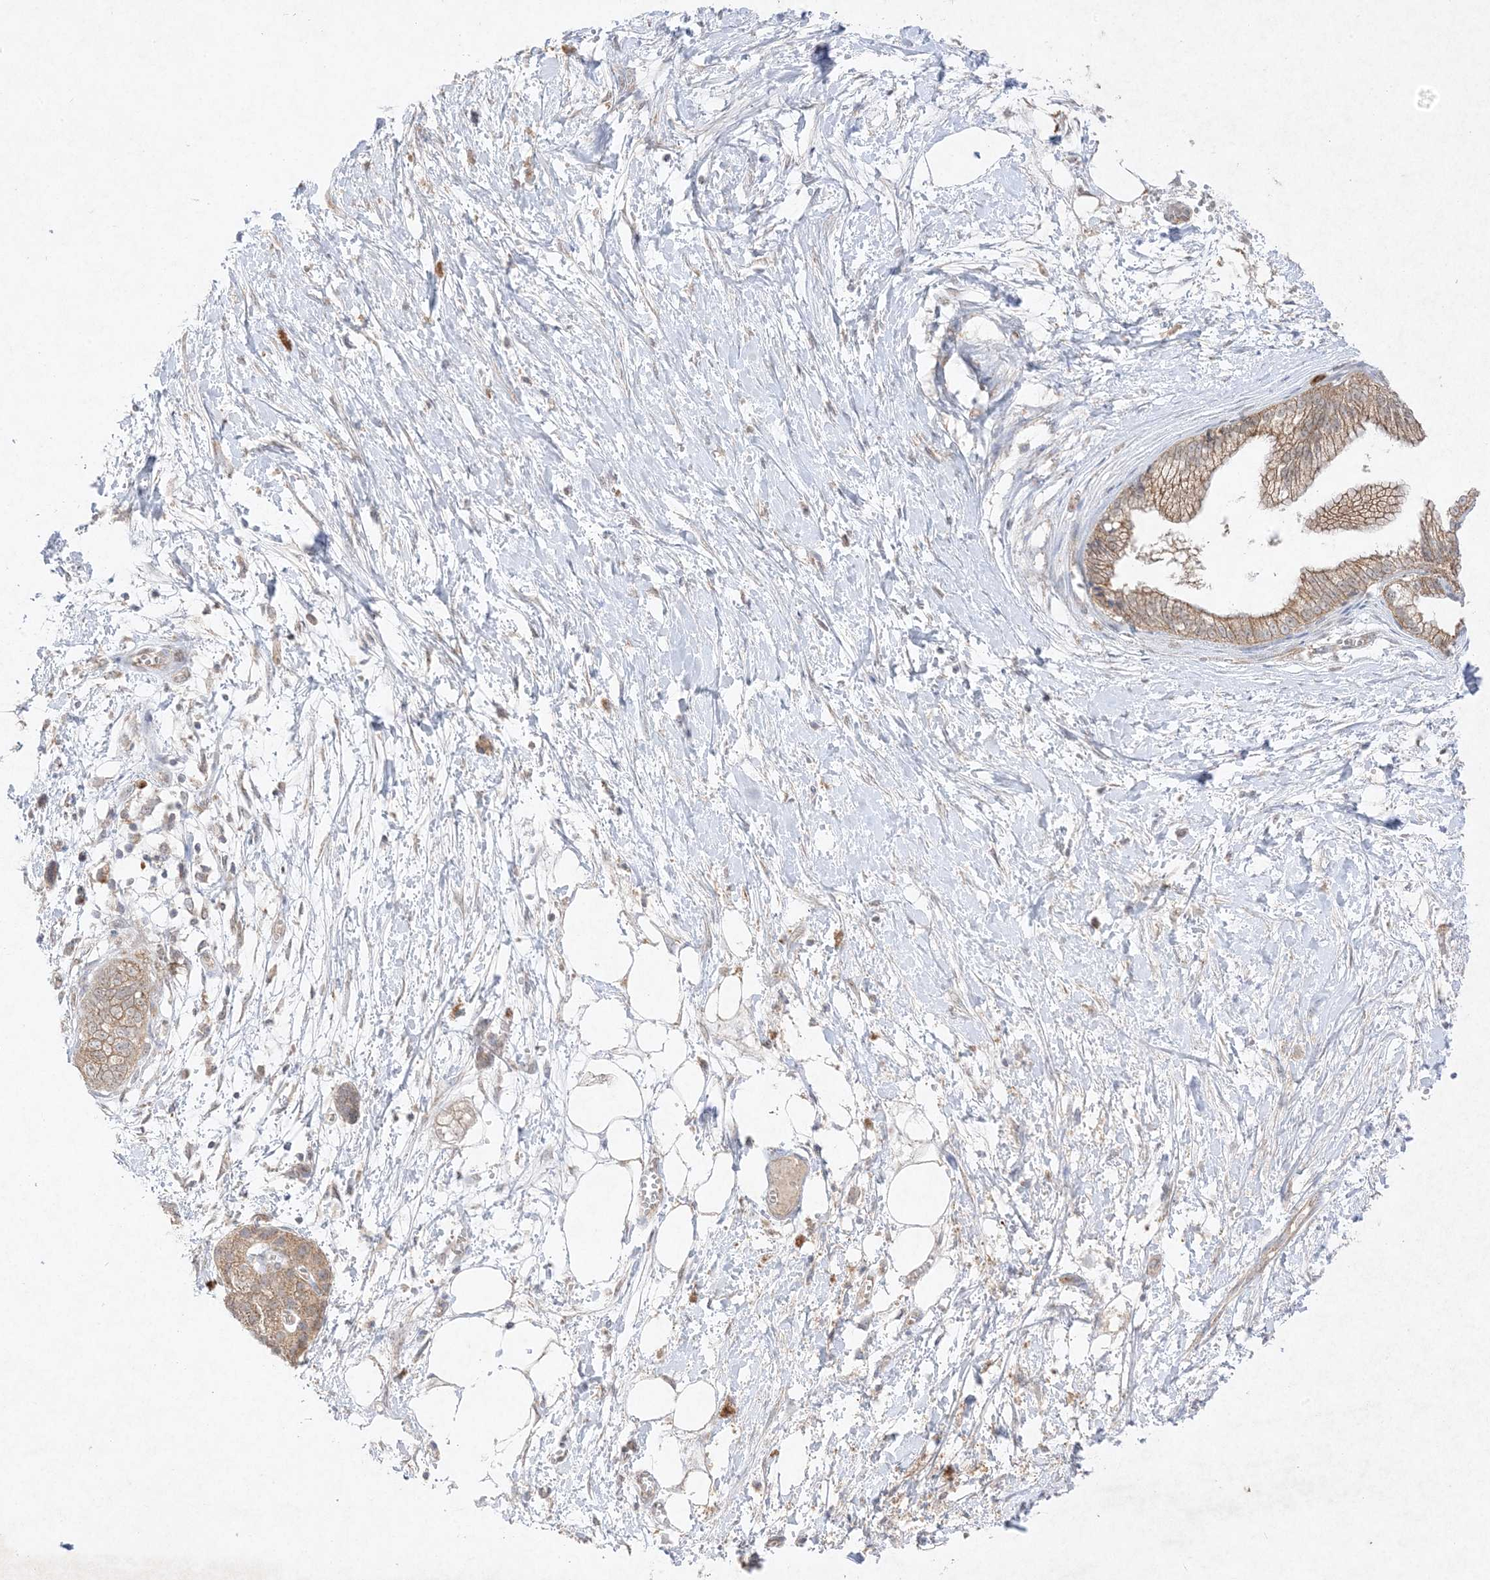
{"staining": {"intensity": "moderate", "quantity": ">75%", "location": "cytoplasmic/membranous"}, "tissue": "pancreatic cancer", "cell_type": "Tumor cells", "image_type": "cancer", "snomed": [{"axis": "morphology", "description": "Adenocarcinoma, NOS"}, {"axis": "topography", "description": "Pancreas"}], "caption": "Moderate cytoplasmic/membranous protein positivity is identified in approximately >75% of tumor cells in adenocarcinoma (pancreatic). Using DAB (3,3'-diaminobenzidine) (brown) and hematoxylin (blue) stains, captured at high magnification using brightfield microscopy.", "gene": "UBE2C", "patient": {"sex": "male", "age": 68}}